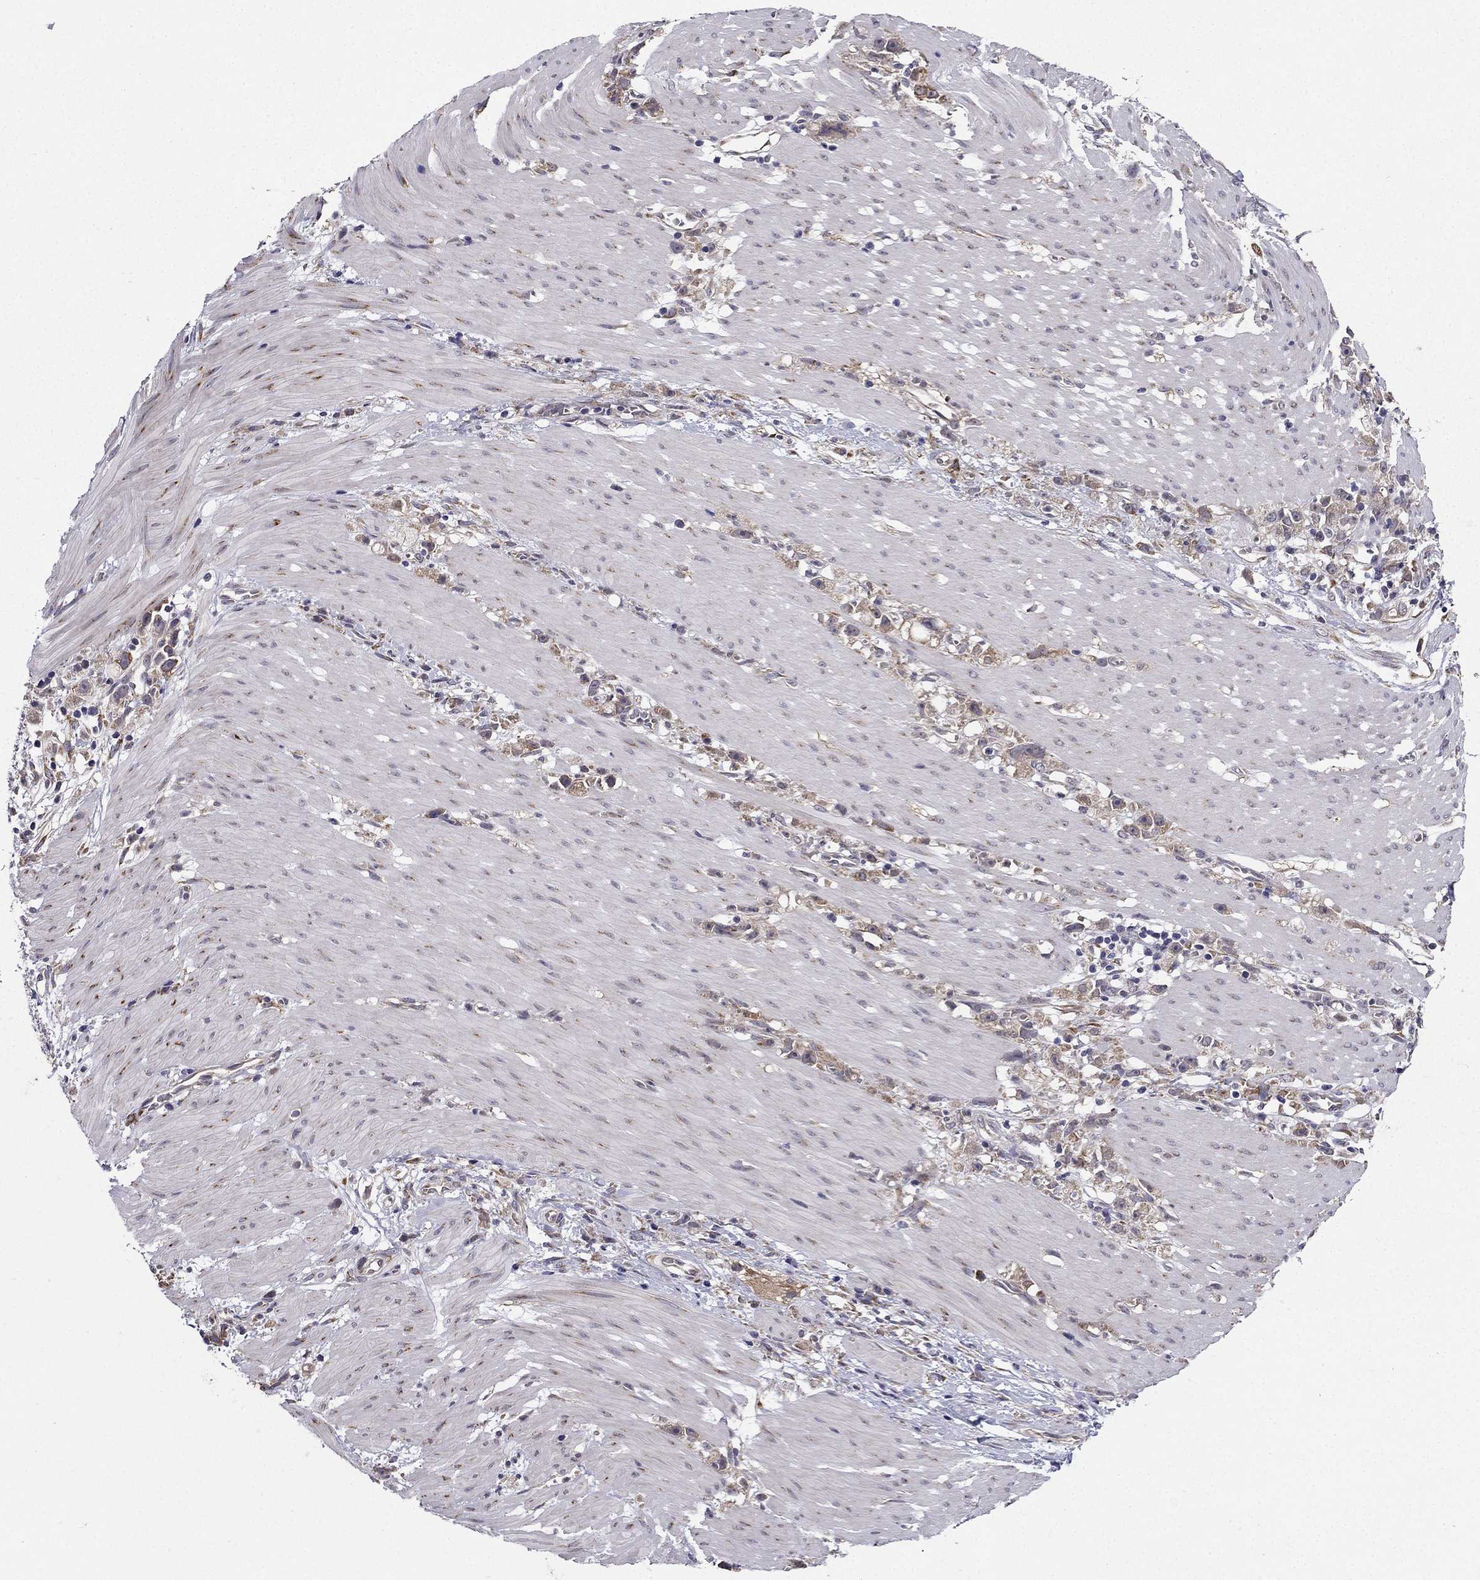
{"staining": {"intensity": "weak", "quantity": "25%-75%", "location": "cytoplasmic/membranous"}, "tissue": "stomach cancer", "cell_type": "Tumor cells", "image_type": "cancer", "snomed": [{"axis": "morphology", "description": "Adenocarcinoma, NOS"}, {"axis": "topography", "description": "Stomach"}], "caption": "IHC staining of stomach adenocarcinoma, which shows low levels of weak cytoplasmic/membranous expression in about 25%-75% of tumor cells indicating weak cytoplasmic/membranous protein staining. The staining was performed using DAB (3,3'-diaminobenzidine) (brown) for protein detection and nuclei were counterstained in hematoxylin (blue).", "gene": "ARHGEF28", "patient": {"sex": "female", "age": 59}}